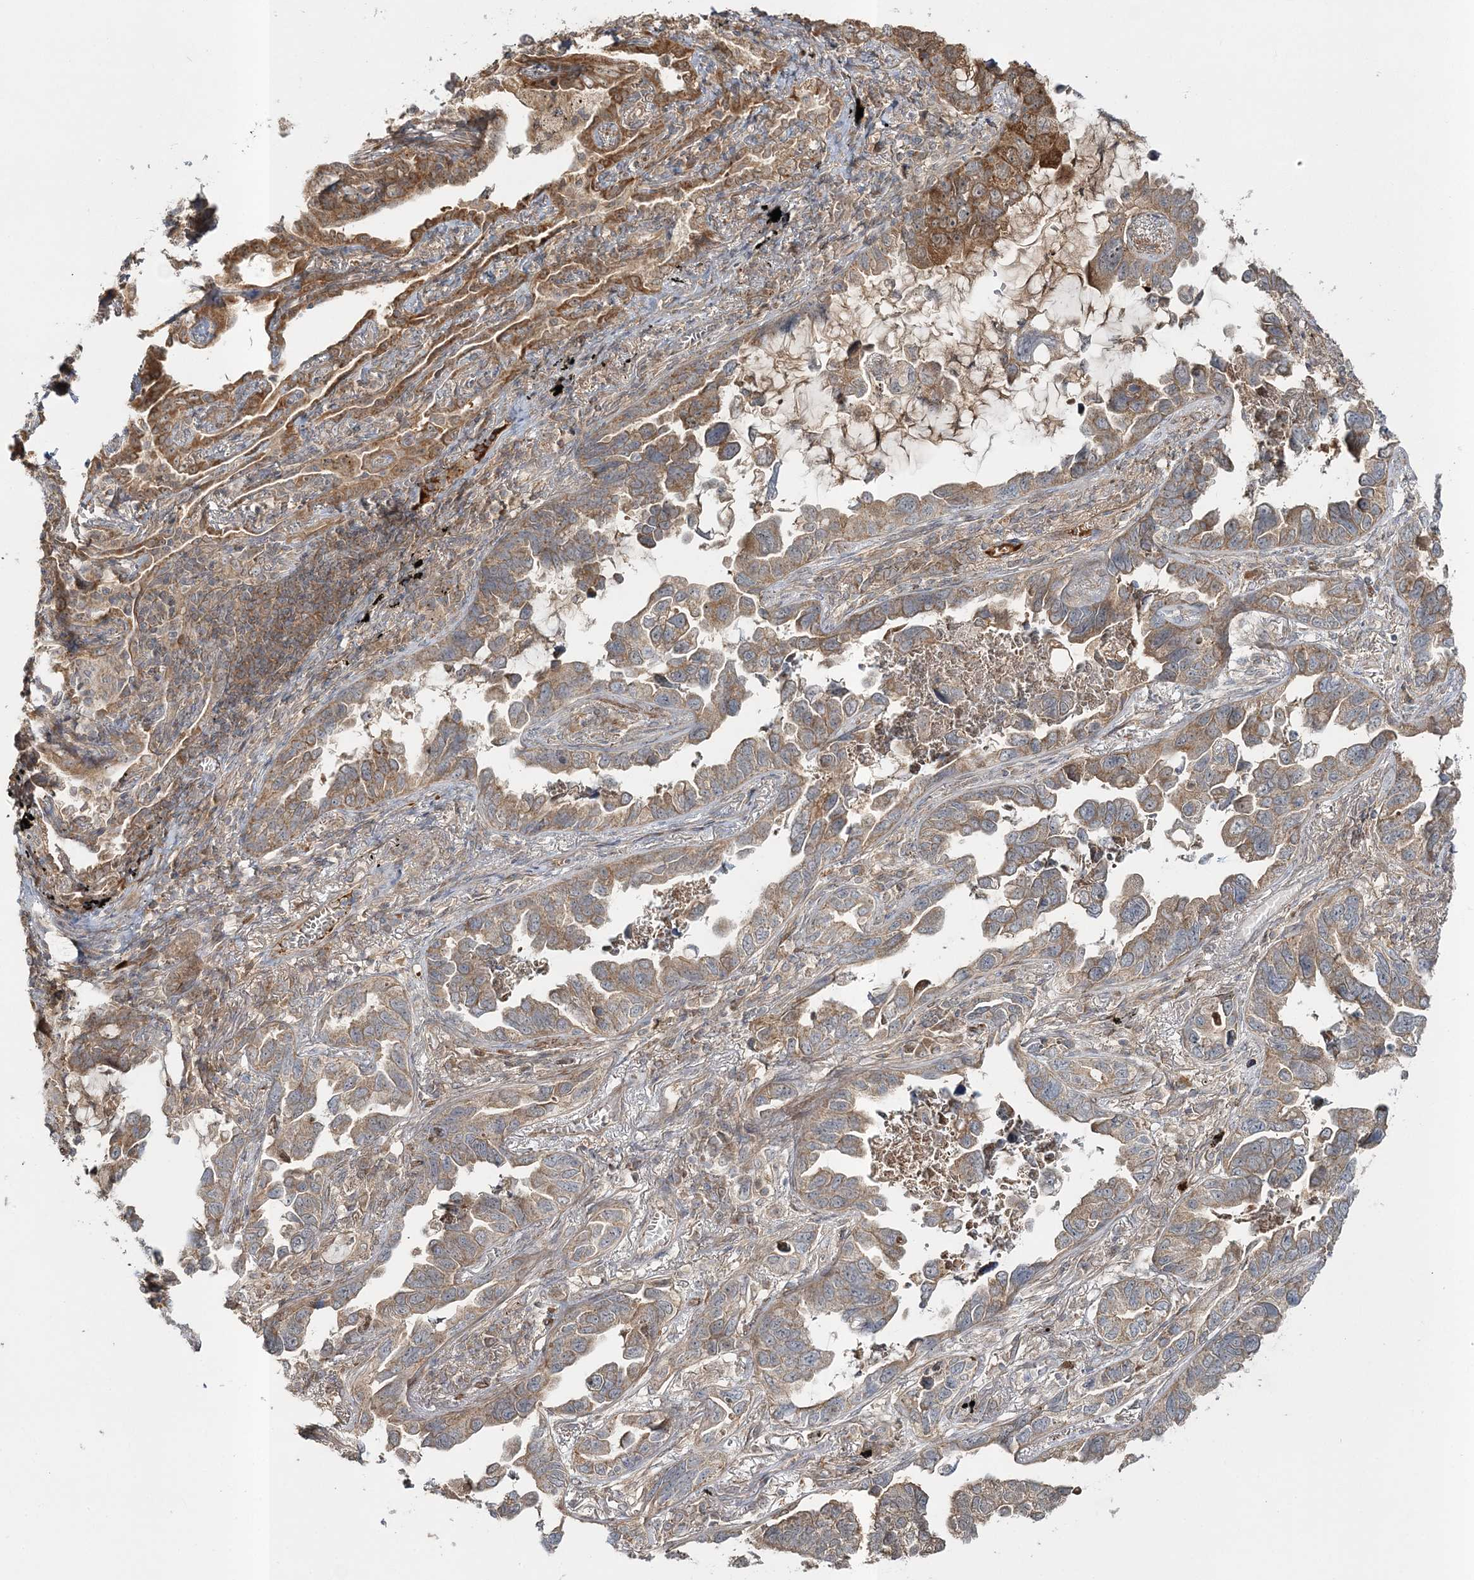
{"staining": {"intensity": "moderate", "quantity": ">75%", "location": "cytoplasmic/membranous"}, "tissue": "lung cancer", "cell_type": "Tumor cells", "image_type": "cancer", "snomed": [{"axis": "morphology", "description": "Adenocarcinoma, NOS"}, {"axis": "topography", "description": "Lung"}], "caption": "Tumor cells reveal moderate cytoplasmic/membranous staining in about >75% of cells in lung cancer. The staining was performed using DAB to visualize the protein expression in brown, while the nuclei were stained in blue with hematoxylin (Magnification: 20x).", "gene": "MOCS2", "patient": {"sex": "male", "age": 67}}